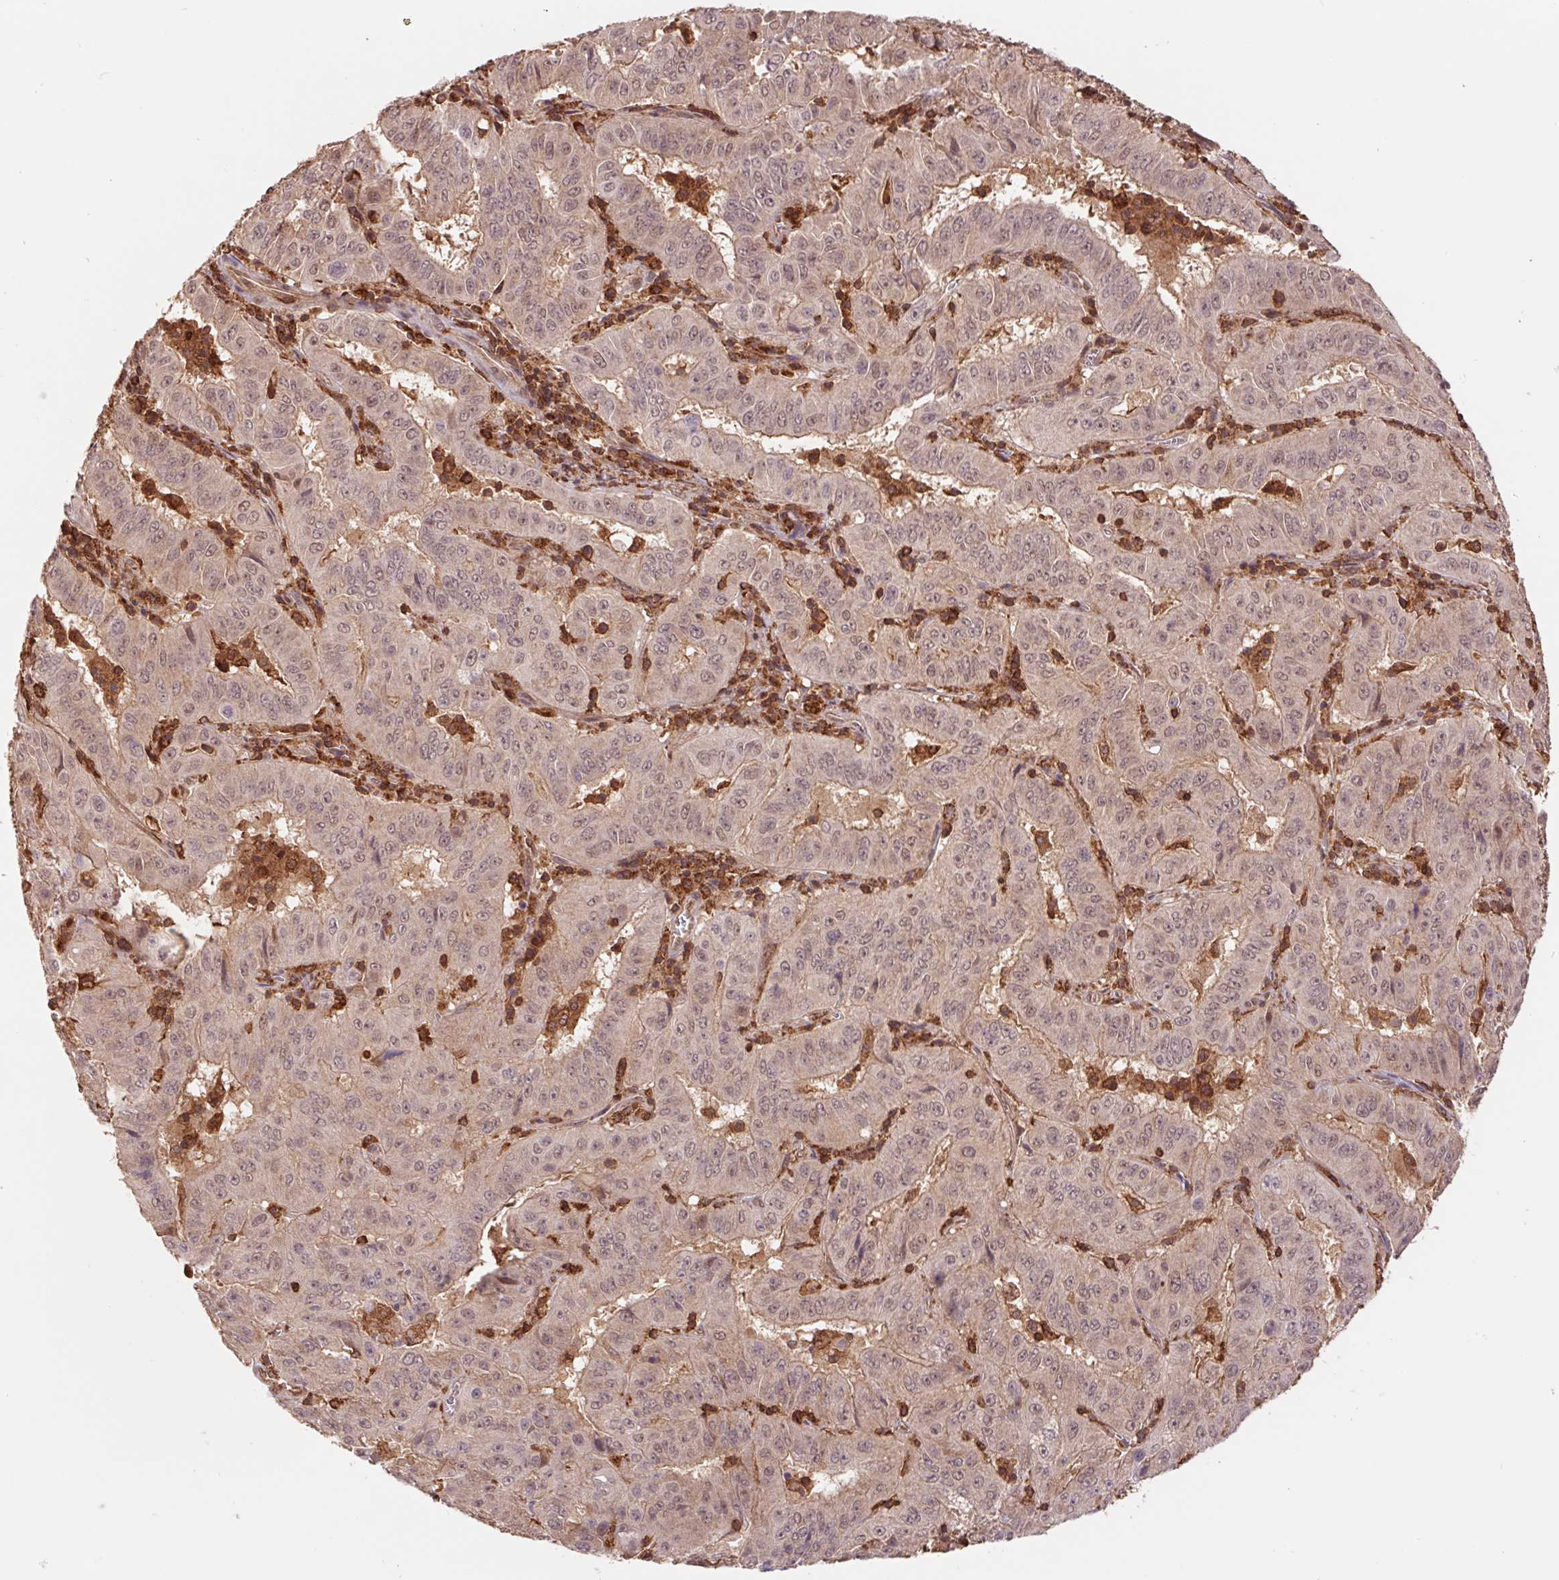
{"staining": {"intensity": "weak", "quantity": "<25%", "location": "cytoplasmic/membranous,nuclear"}, "tissue": "pancreatic cancer", "cell_type": "Tumor cells", "image_type": "cancer", "snomed": [{"axis": "morphology", "description": "Adenocarcinoma, NOS"}, {"axis": "topography", "description": "Pancreas"}], "caption": "There is no significant staining in tumor cells of pancreatic cancer (adenocarcinoma). (DAB (3,3'-diaminobenzidine) immunohistochemistry with hematoxylin counter stain).", "gene": "URM1", "patient": {"sex": "male", "age": 63}}